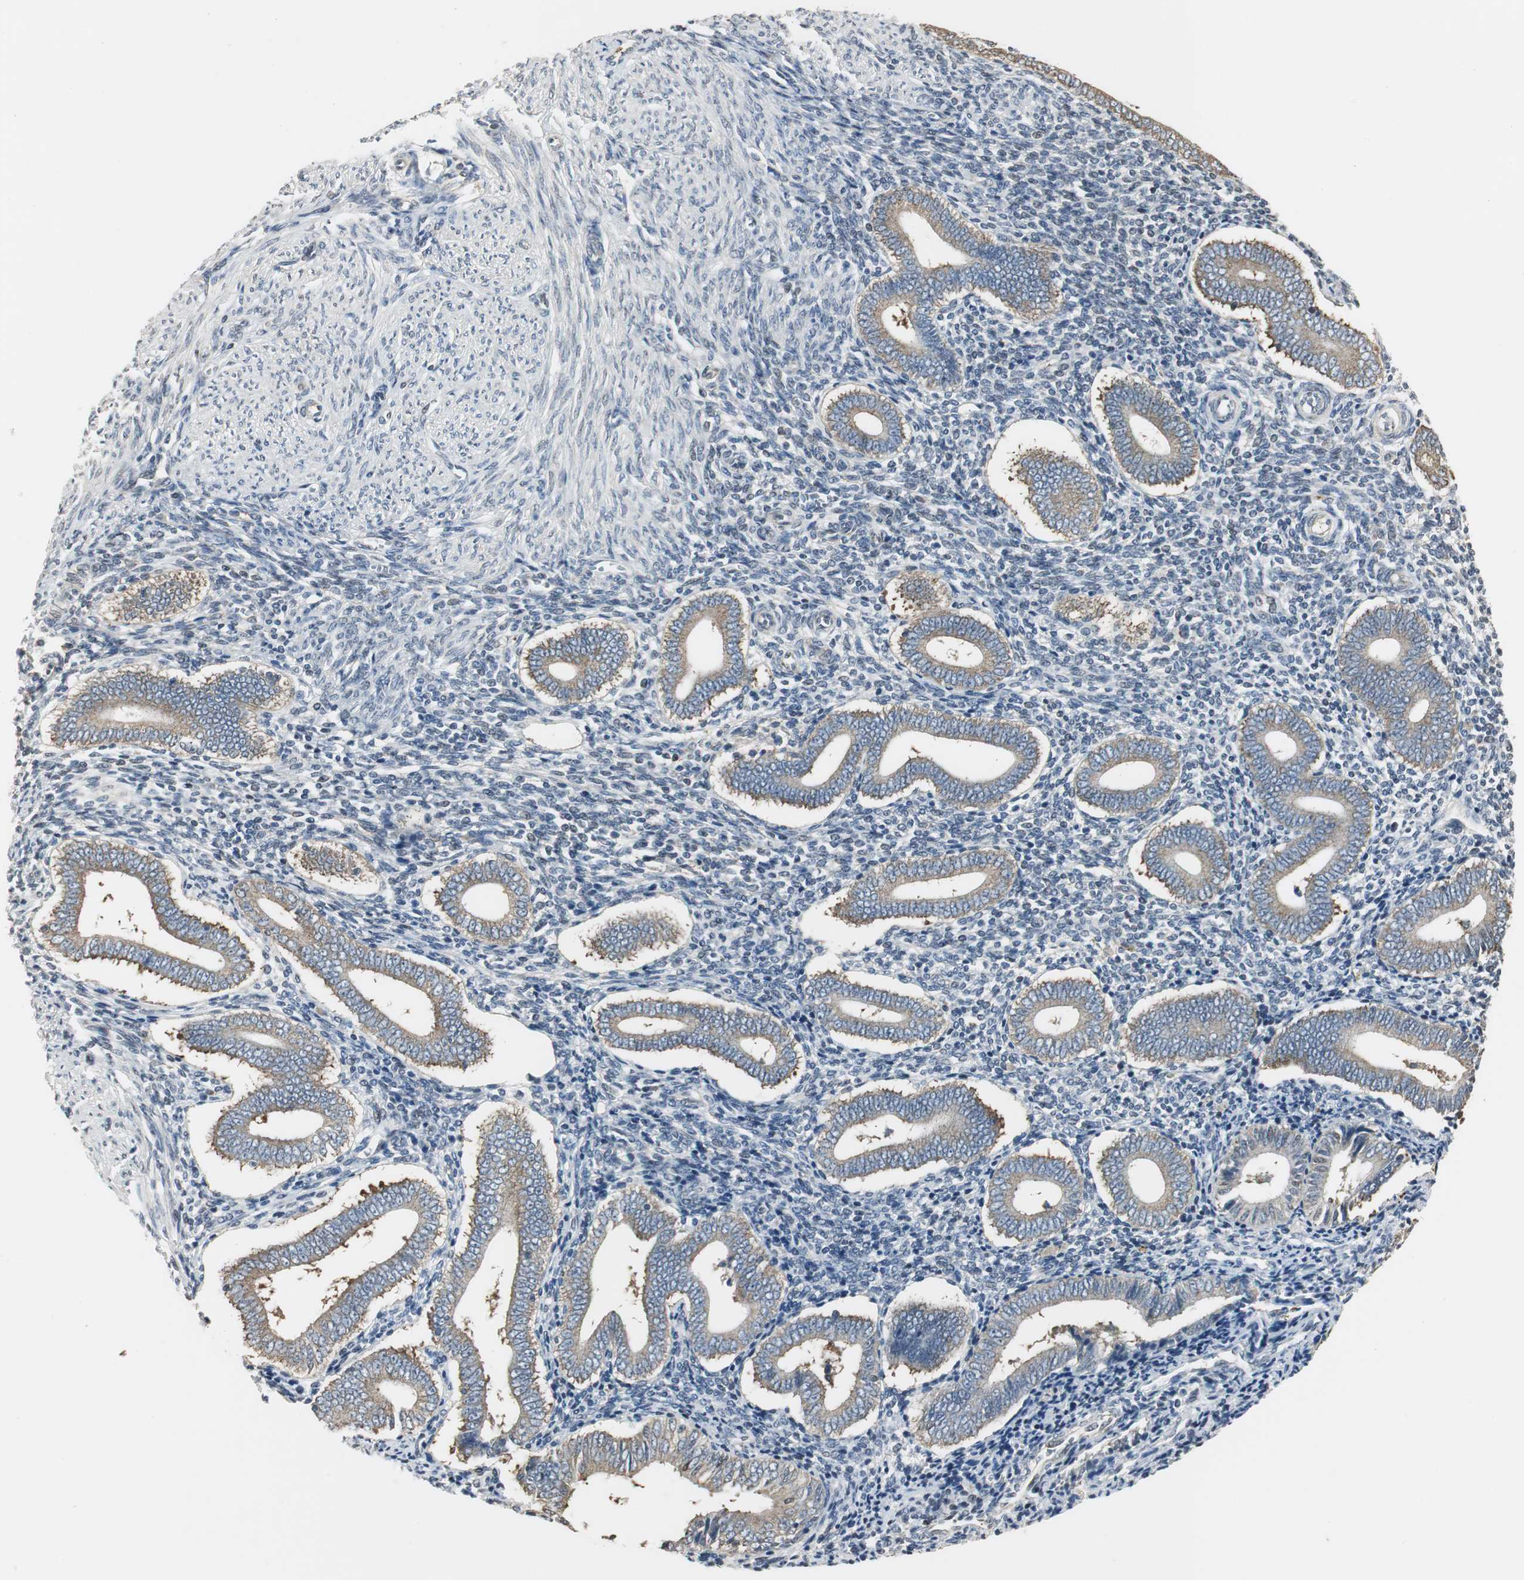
{"staining": {"intensity": "weak", "quantity": ">75%", "location": "cytoplasmic/membranous"}, "tissue": "endometrium", "cell_type": "Cells in endometrial stroma", "image_type": "normal", "snomed": [{"axis": "morphology", "description": "Normal tissue, NOS"}, {"axis": "topography", "description": "Uterus"}, {"axis": "topography", "description": "Endometrium"}], "caption": "Protein staining displays weak cytoplasmic/membranous positivity in approximately >75% of cells in endometrial stroma in normal endometrium. (DAB (3,3'-diaminobenzidine) = brown stain, brightfield microscopy at high magnification).", "gene": "CCT5", "patient": {"sex": "female", "age": 33}}